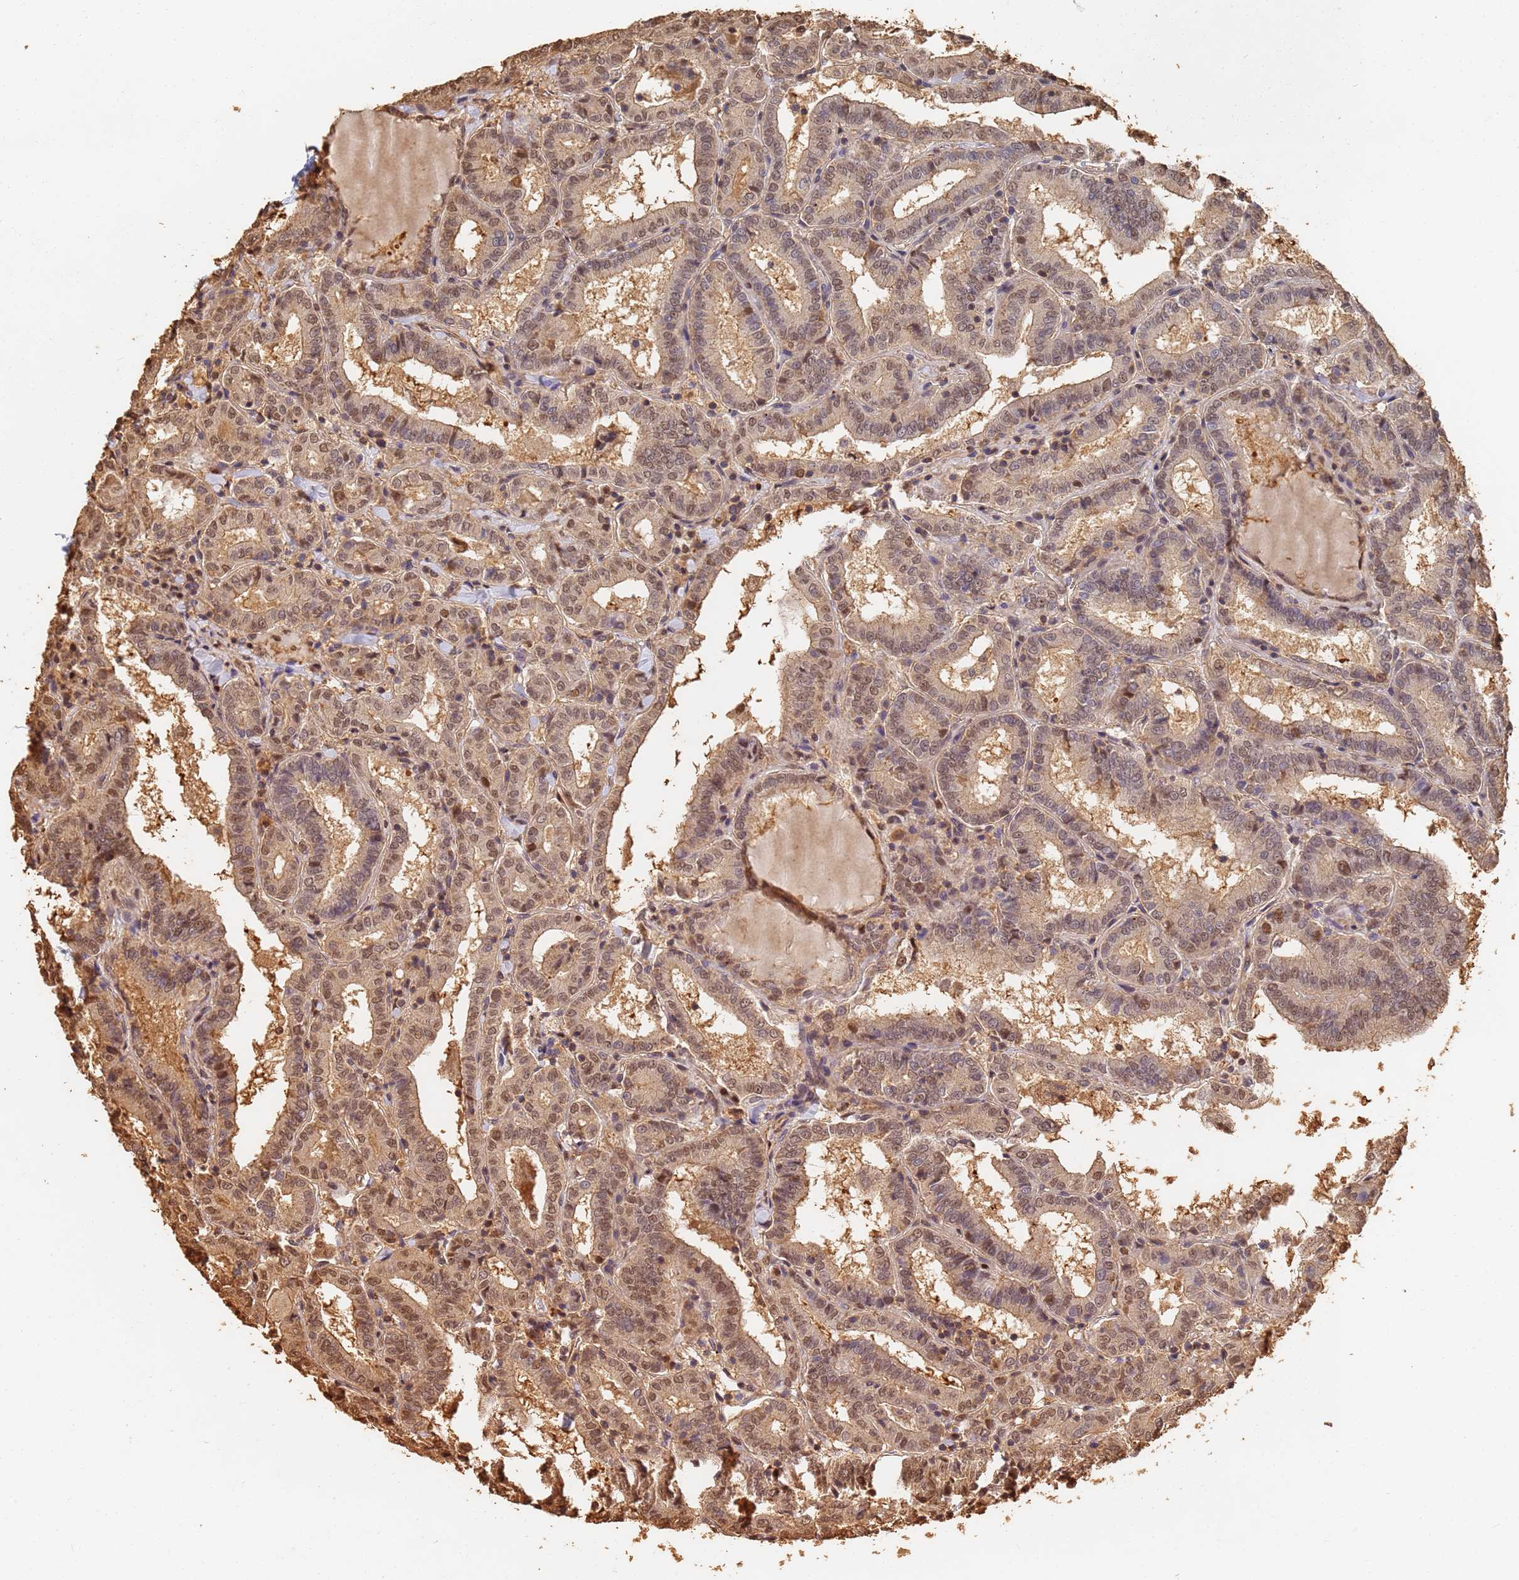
{"staining": {"intensity": "moderate", "quantity": ">75%", "location": "cytoplasmic/membranous,nuclear"}, "tissue": "thyroid cancer", "cell_type": "Tumor cells", "image_type": "cancer", "snomed": [{"axis": "morphology", "description": "Papillary adenocarcinoma, NOS"}, {"axis": "topography", "description": "Thyroid gland"}], "caption": "Immunohistochemical staining of thyroid cancer (papillary adenocarcinoma) exhibits medium levels of moderate cytoplasmic/membranous and nuclear protein positivity in about >75% of tumor cells.", "gene": "JAK2", "patient": {"sex": "female", "age": 72}}